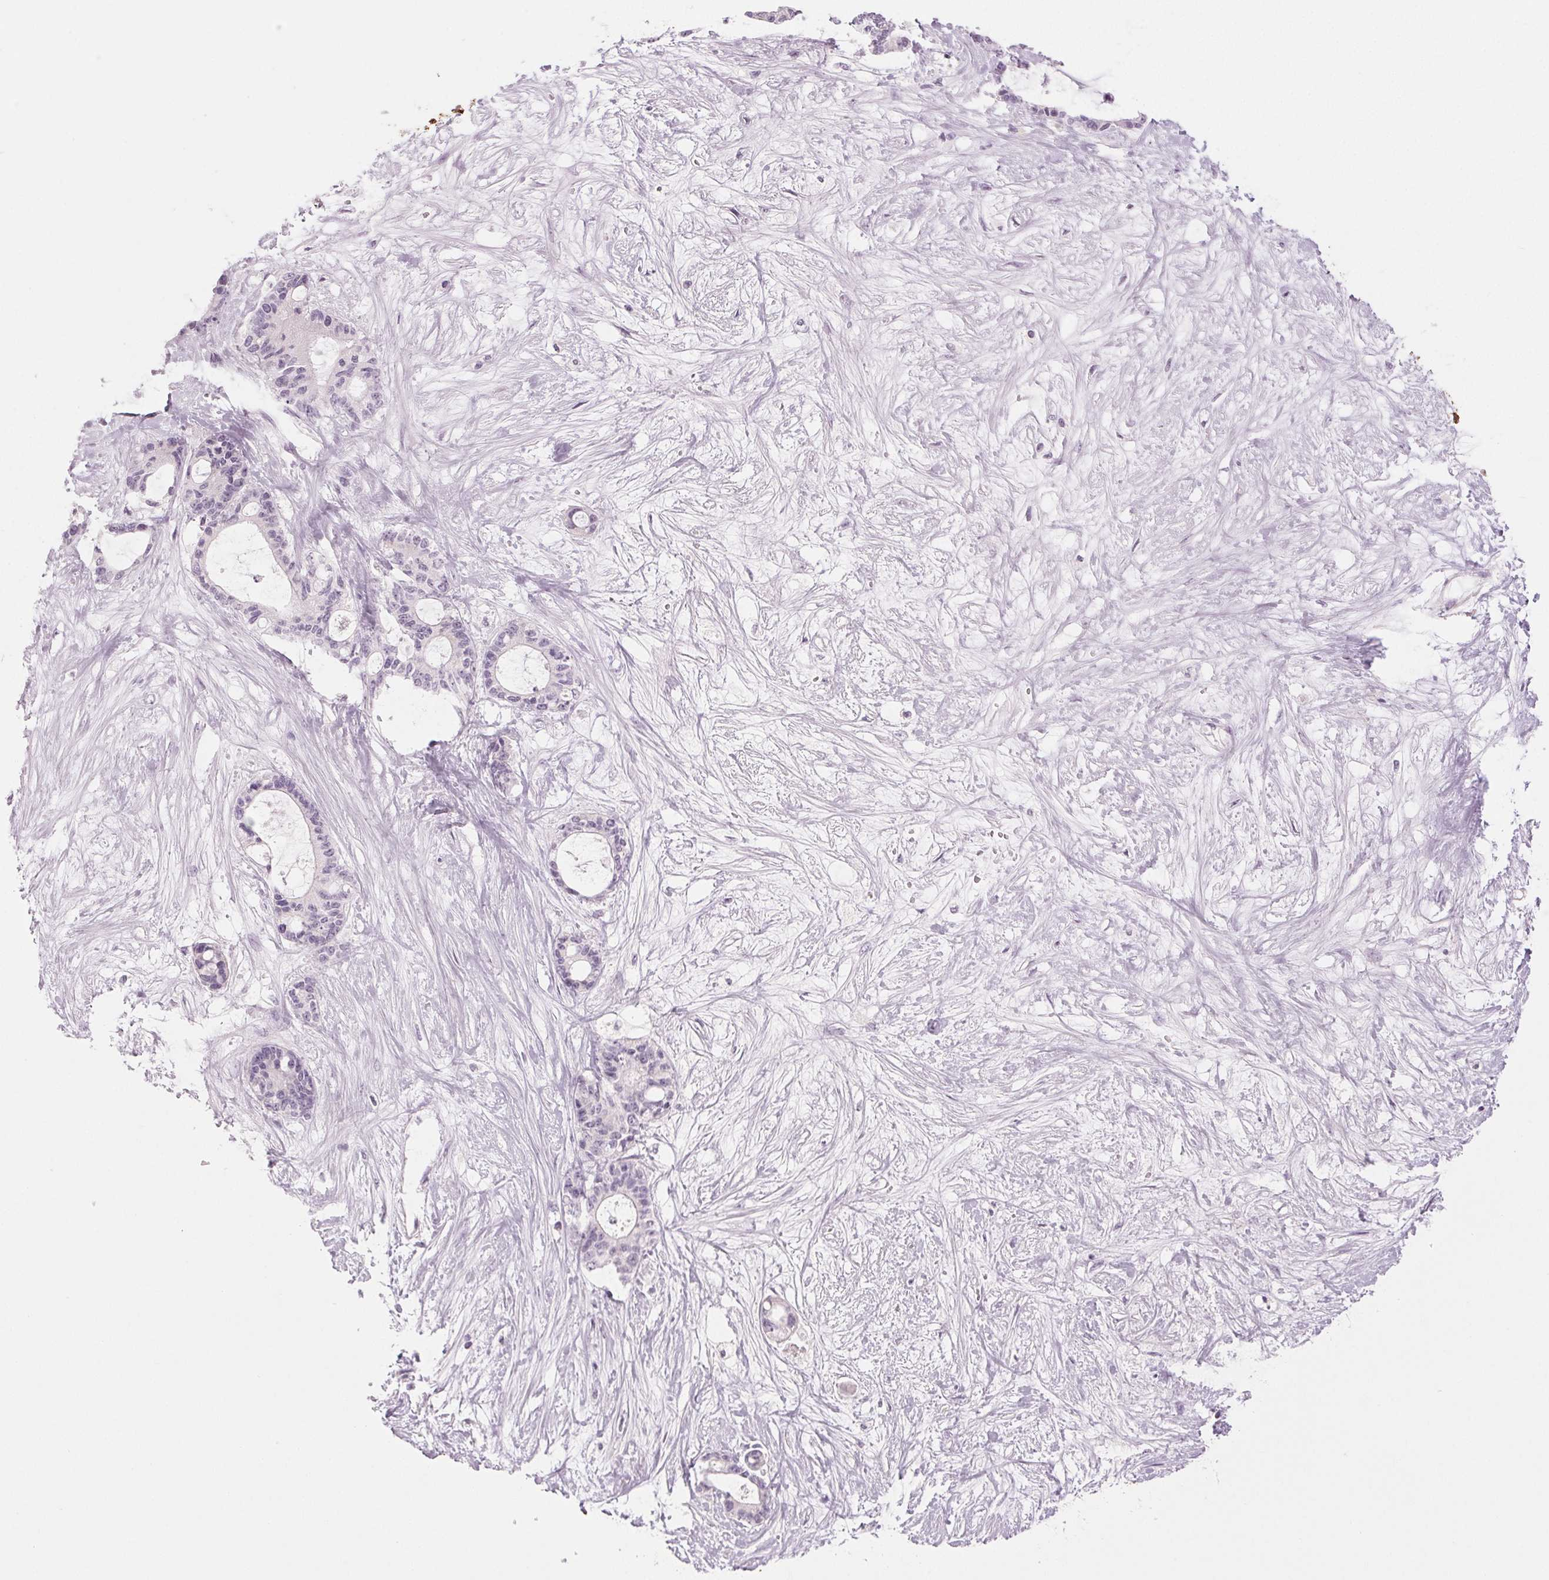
{"staining": {"intensity": "negative", "quantity": "none", "location": "none"}, "tissue": "liver cancer", "cell_type": "Tumor cells", "image_type": "cancer", "snomed": [{"axis": "morphology", "description": "Normal tissue, NOS"}, {"axis": "morphology", "description": "Cholangiocarcinoma"}, {"axis": "topography", "description": "Liver"}, {"axis": "topography", "description": "Peripheral nerve tissue"}], "caption": "This histopathology image is of liver cholangiocarcinoma stained with IHC to label a protein in brown with the nuclei are counter-stained blue. There is no positivity in tumor cells.", "gene": "EHHADH", "patient": {"sex": "female", "age": 73}}